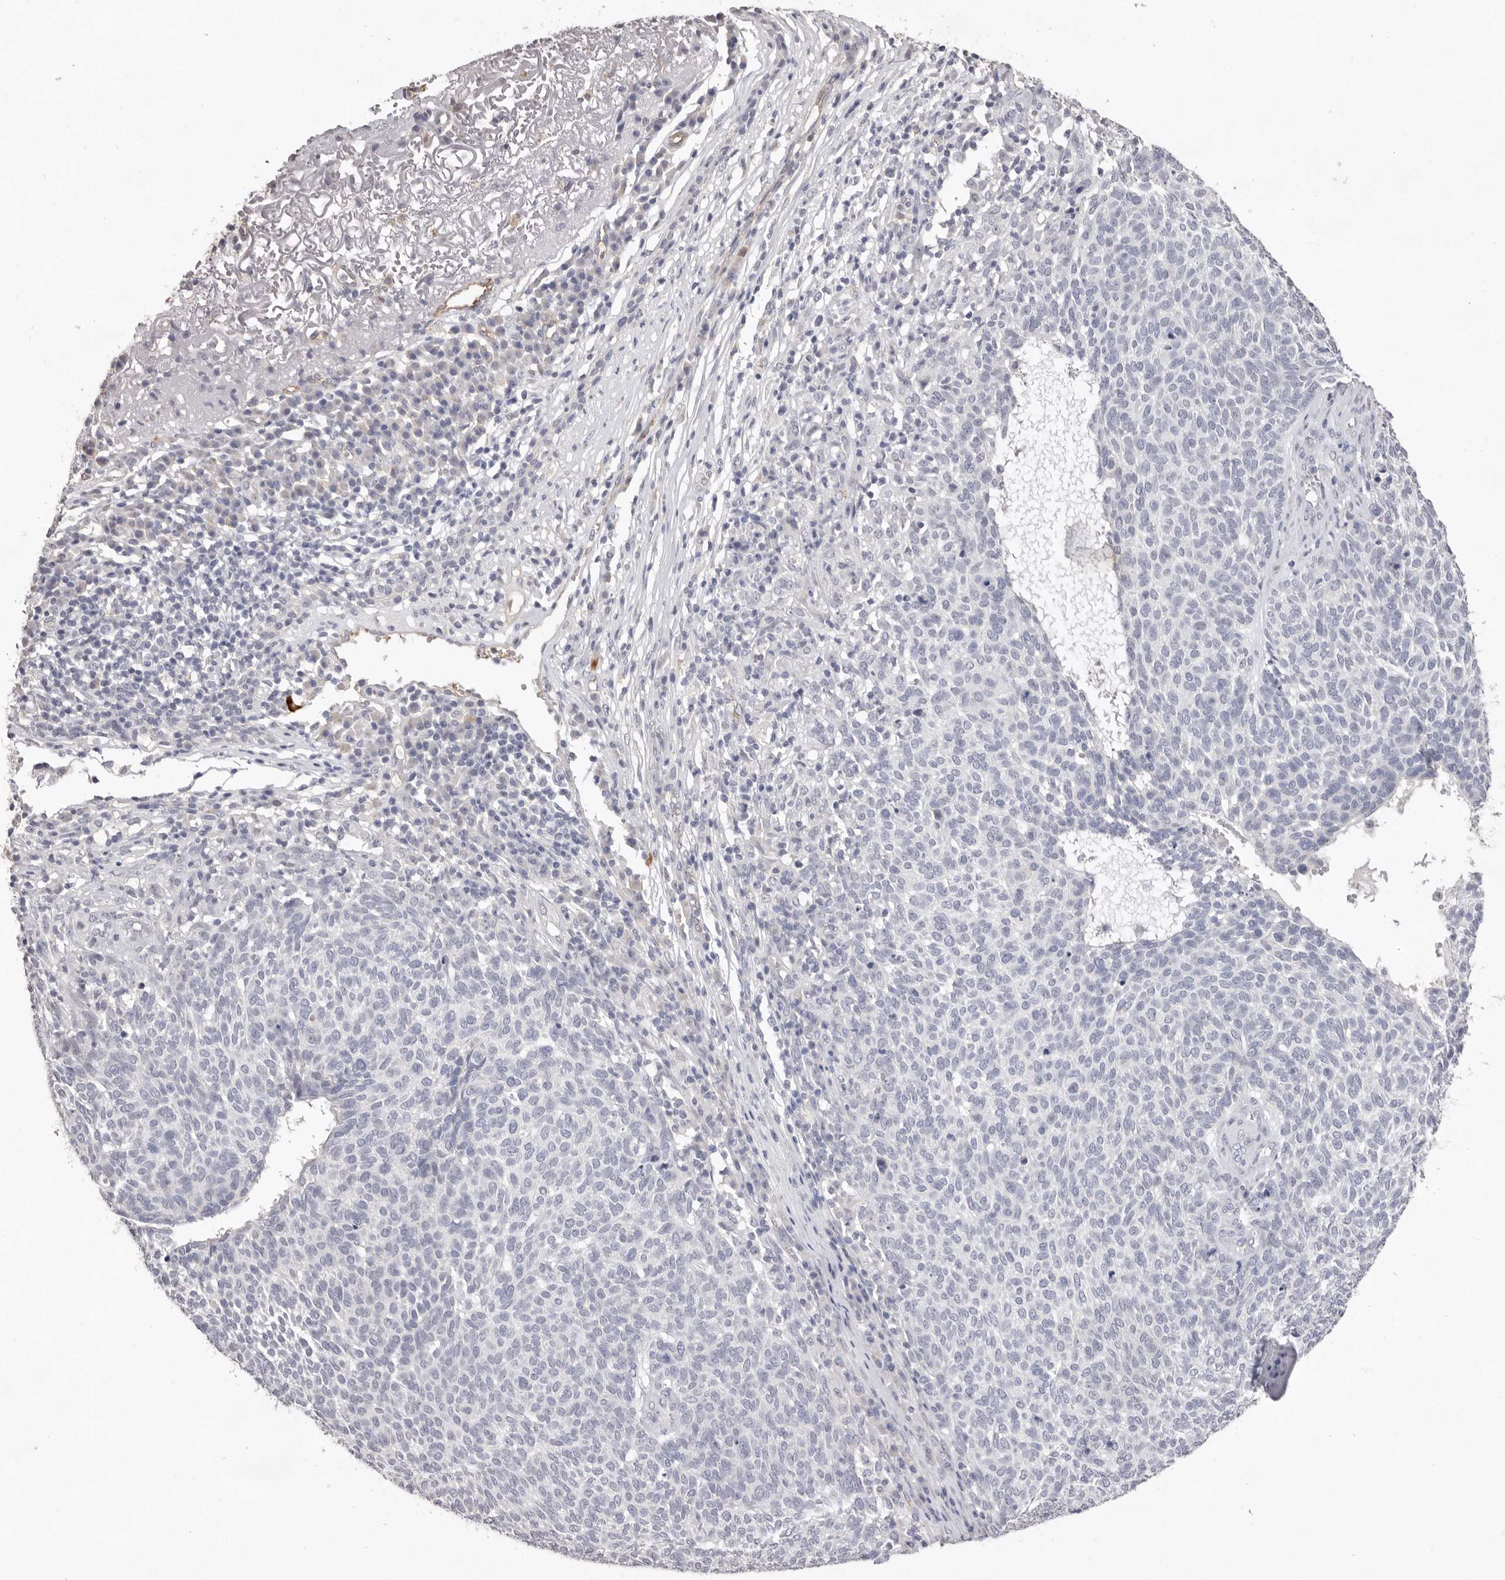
{"staining": {"intensity": "negative", "quantity": "none", "location": "none"}, "tissue": "skin cancer", "cell_type": "Tumor cells", "image_type": "cancer", "snomed": [{"axis": "morphology", "description": "Squamous cell carcinoma, NOS"}, {"axis": "topography", "description": "Skin"}], "caption": "There is no significant expression in tumor cells of squamous cell carcinoma (skin).", "gene": "ZYG11B", "patient": {"sex": "female", "age": 90}}